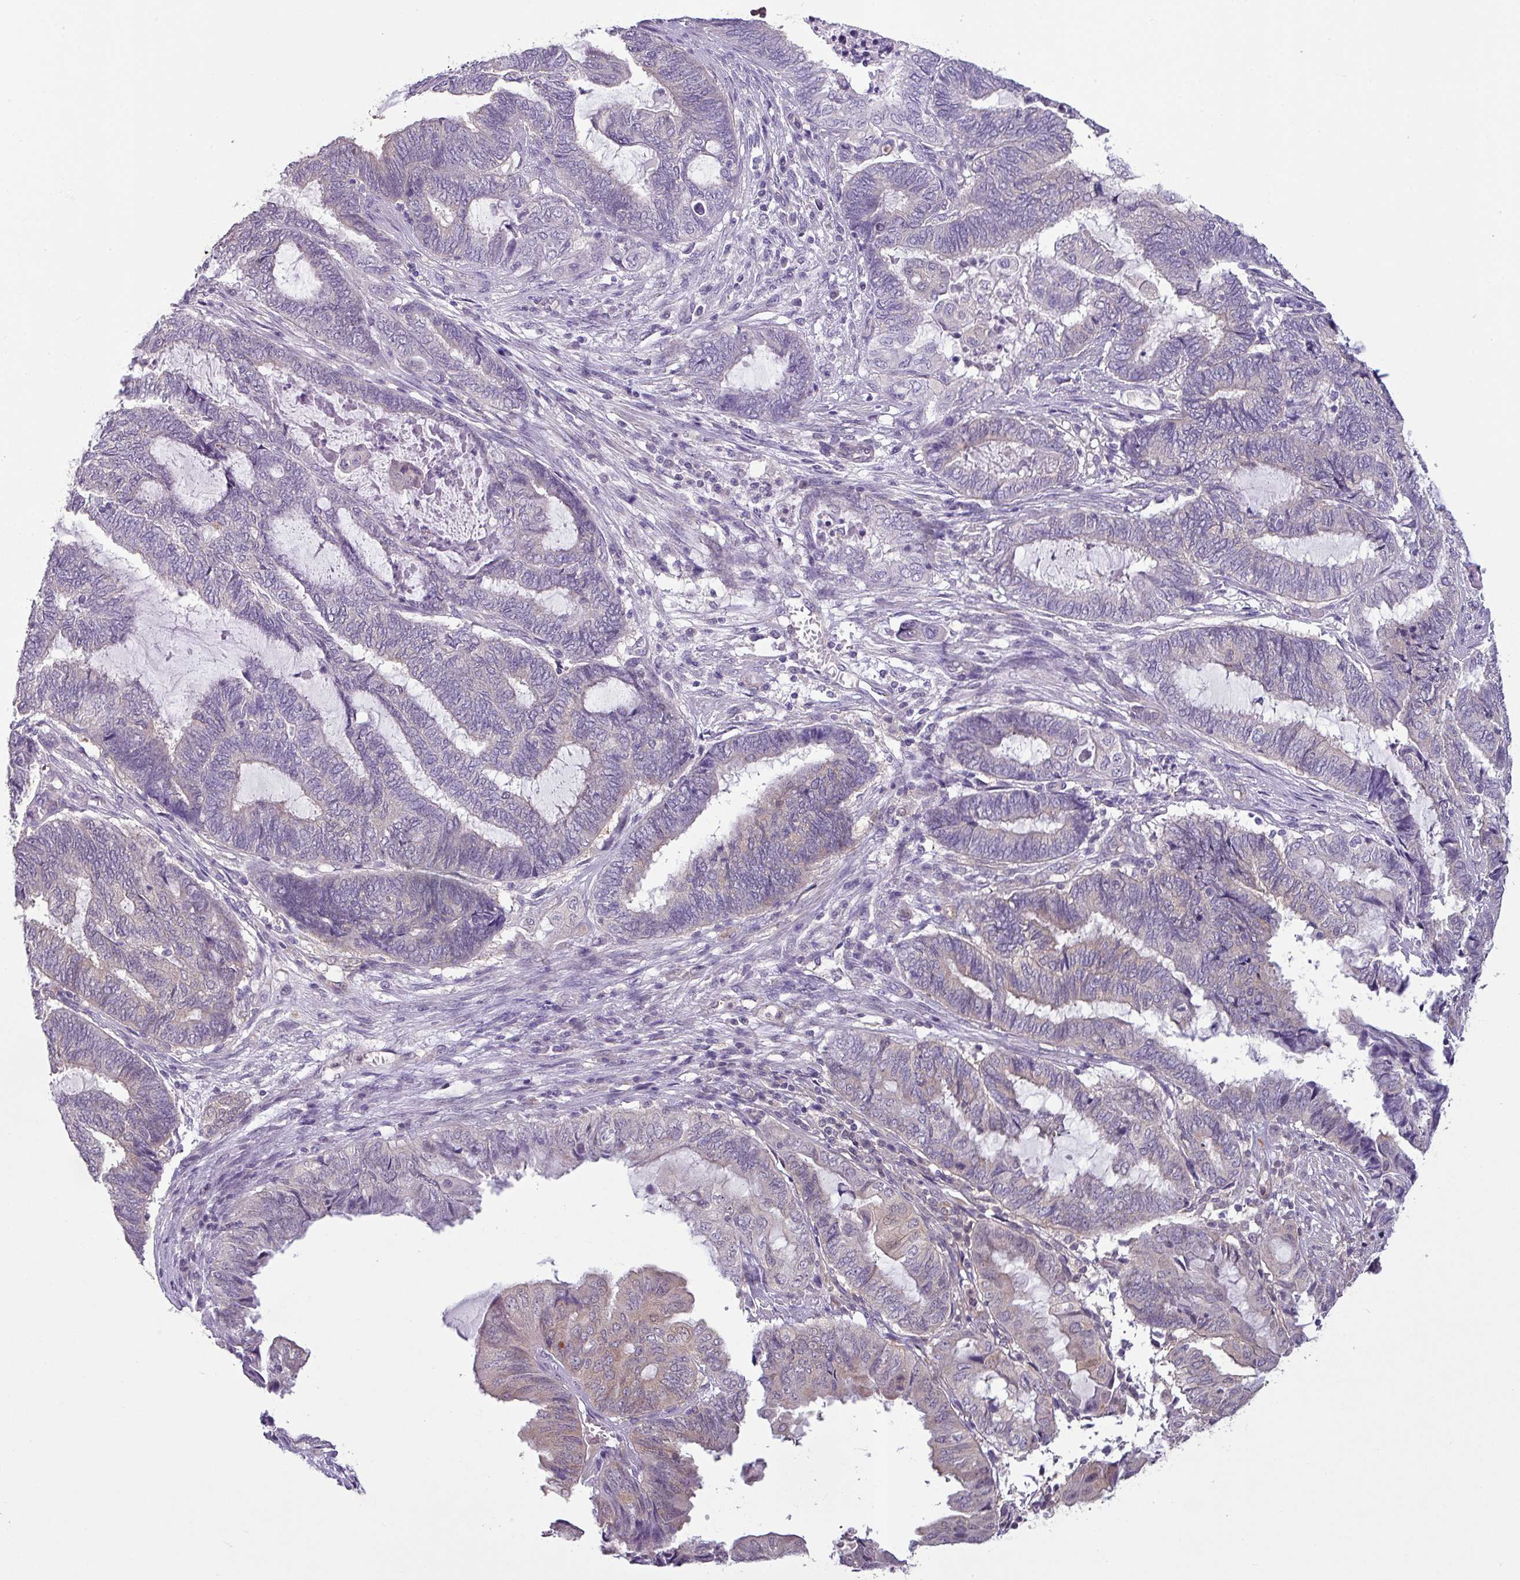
{"staining": {"intensity": "weak", "quantity": "<25%", "location": "cytoplasmic/membranous"}, "tissue": "endometrial cancer", "cell_type": "Tumor cells", "image_type": "cancer", "snomed": [{"axis": "morphology", "description": "Adenocarcinoma, NOS"}, {"axis": "topography", "description": "Uterus"}, {"axis": "topography", "description": "Endometrium"}], "caption": "Micrograph shows no significant protein positivity in tumor cells of endometrial cancer.", "gene": "TTLL12", "patient": {"sex": "female", "age": 70}}